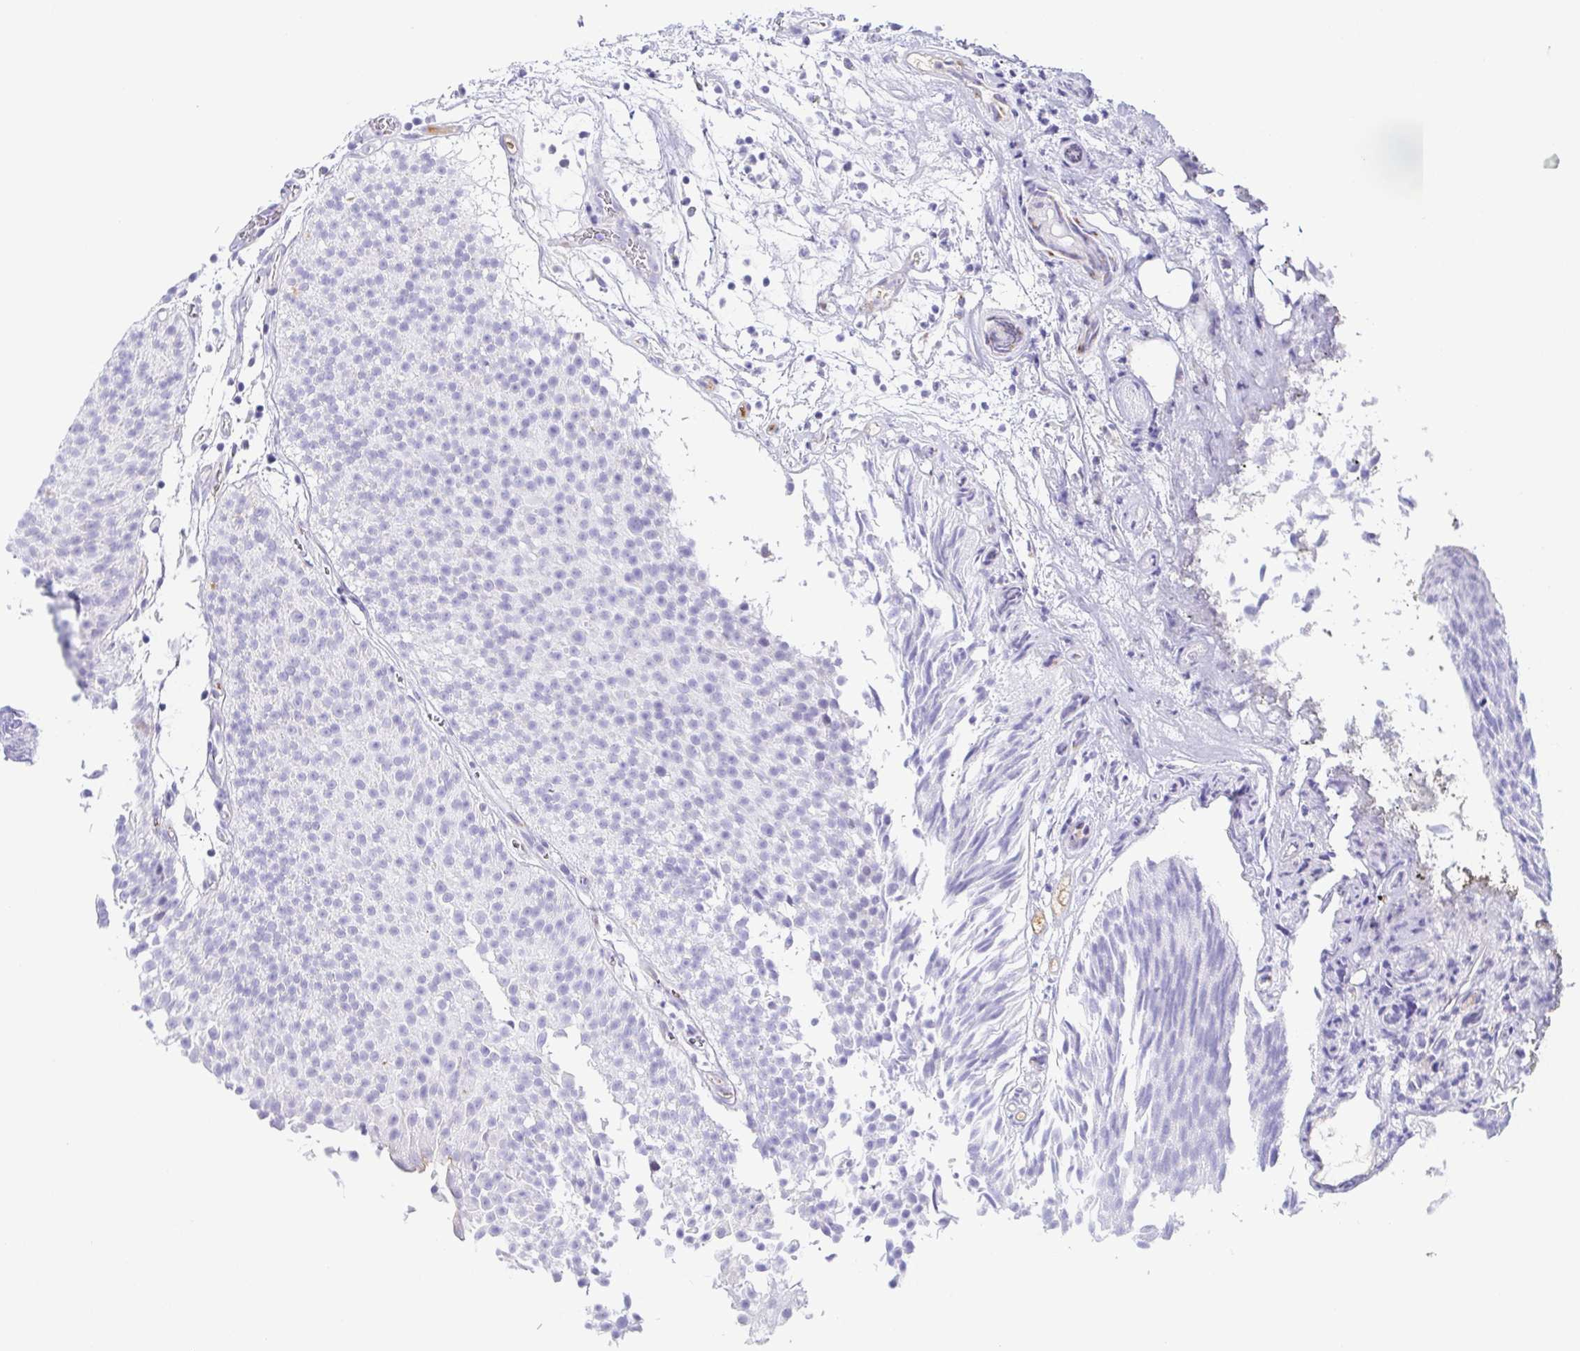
{"staining": {"intensity": "negative", "quantity": "none", "location": "none"}, "tissue": "urothelial cancer", "cell_type": "Tumor cells", "image_type": "cancer", "snomed": [{"axis": "morphology", "description": "Urothelial carcinoma, Low grade"}, {"axis": "topography", "description": "Urinary bladder"}], "caption": "Low-grade urothelial carcinoma was stained to show a protein in brown. There is no significant staining in tumor cells. (Brightfield microscopy of DAB IHC at high magnification).", "gene": "LDLRAD1", "patient": {"sex": "male", "age": 80}}